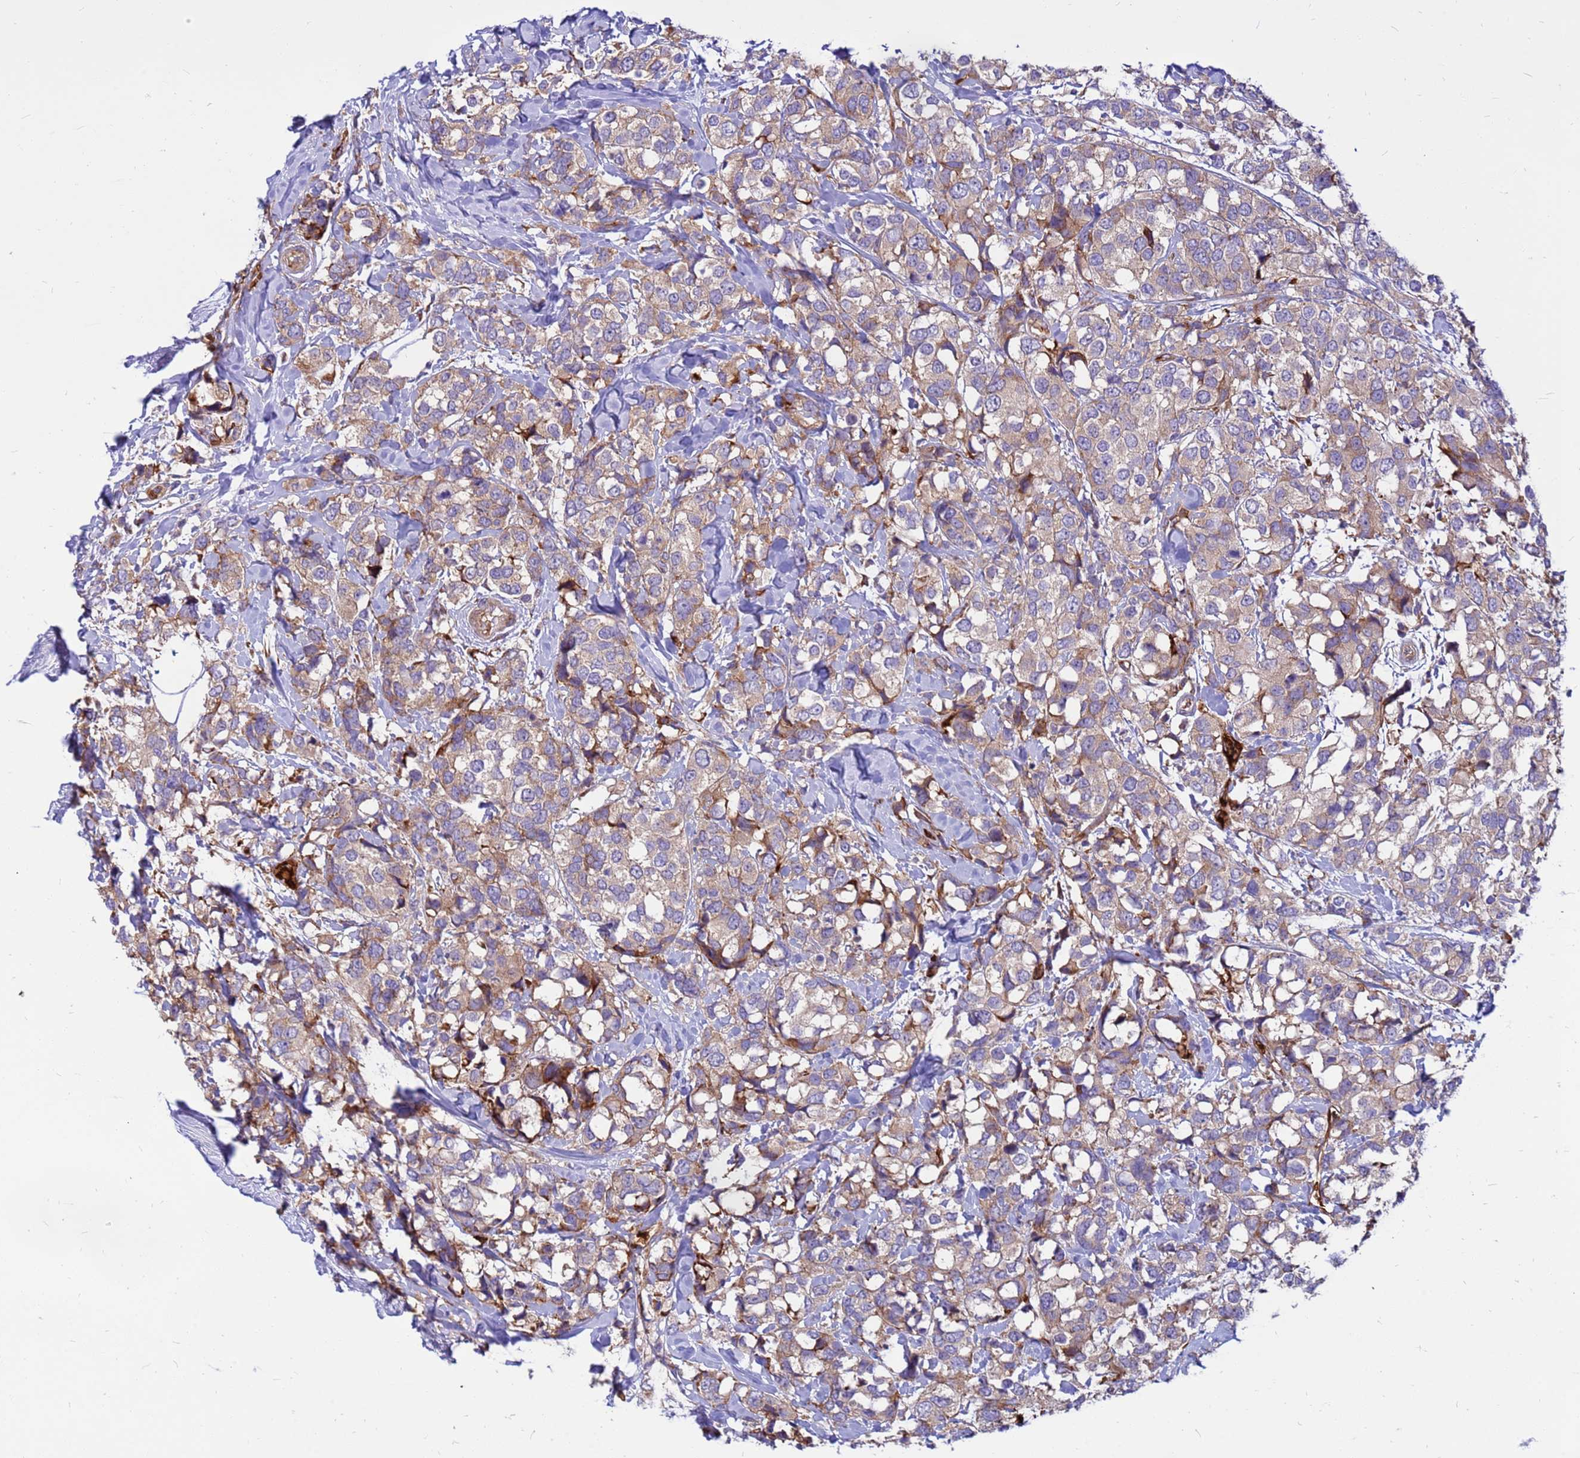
{"staining": {"intensity": "weak", "quantity": "25%-75%", "location": "cytoplasmic/membranous"}, "tissue": "breast cancer", "cell_type": "Tumor cells", "image_type": "cancer", "snomed": [{"axis": "morphology", "description": "Lobular carcinoma"}, {"axis": "topography", "description": "Breast"}], "caption": "Immunohistochemical staining of breast lobular carcinoma shows weak cytoplasmic/membranous protein positivity in about 25%-75% of tumor cells.", "gene": "ZNF669", "patient": {"sex": "female", "age": 59}}